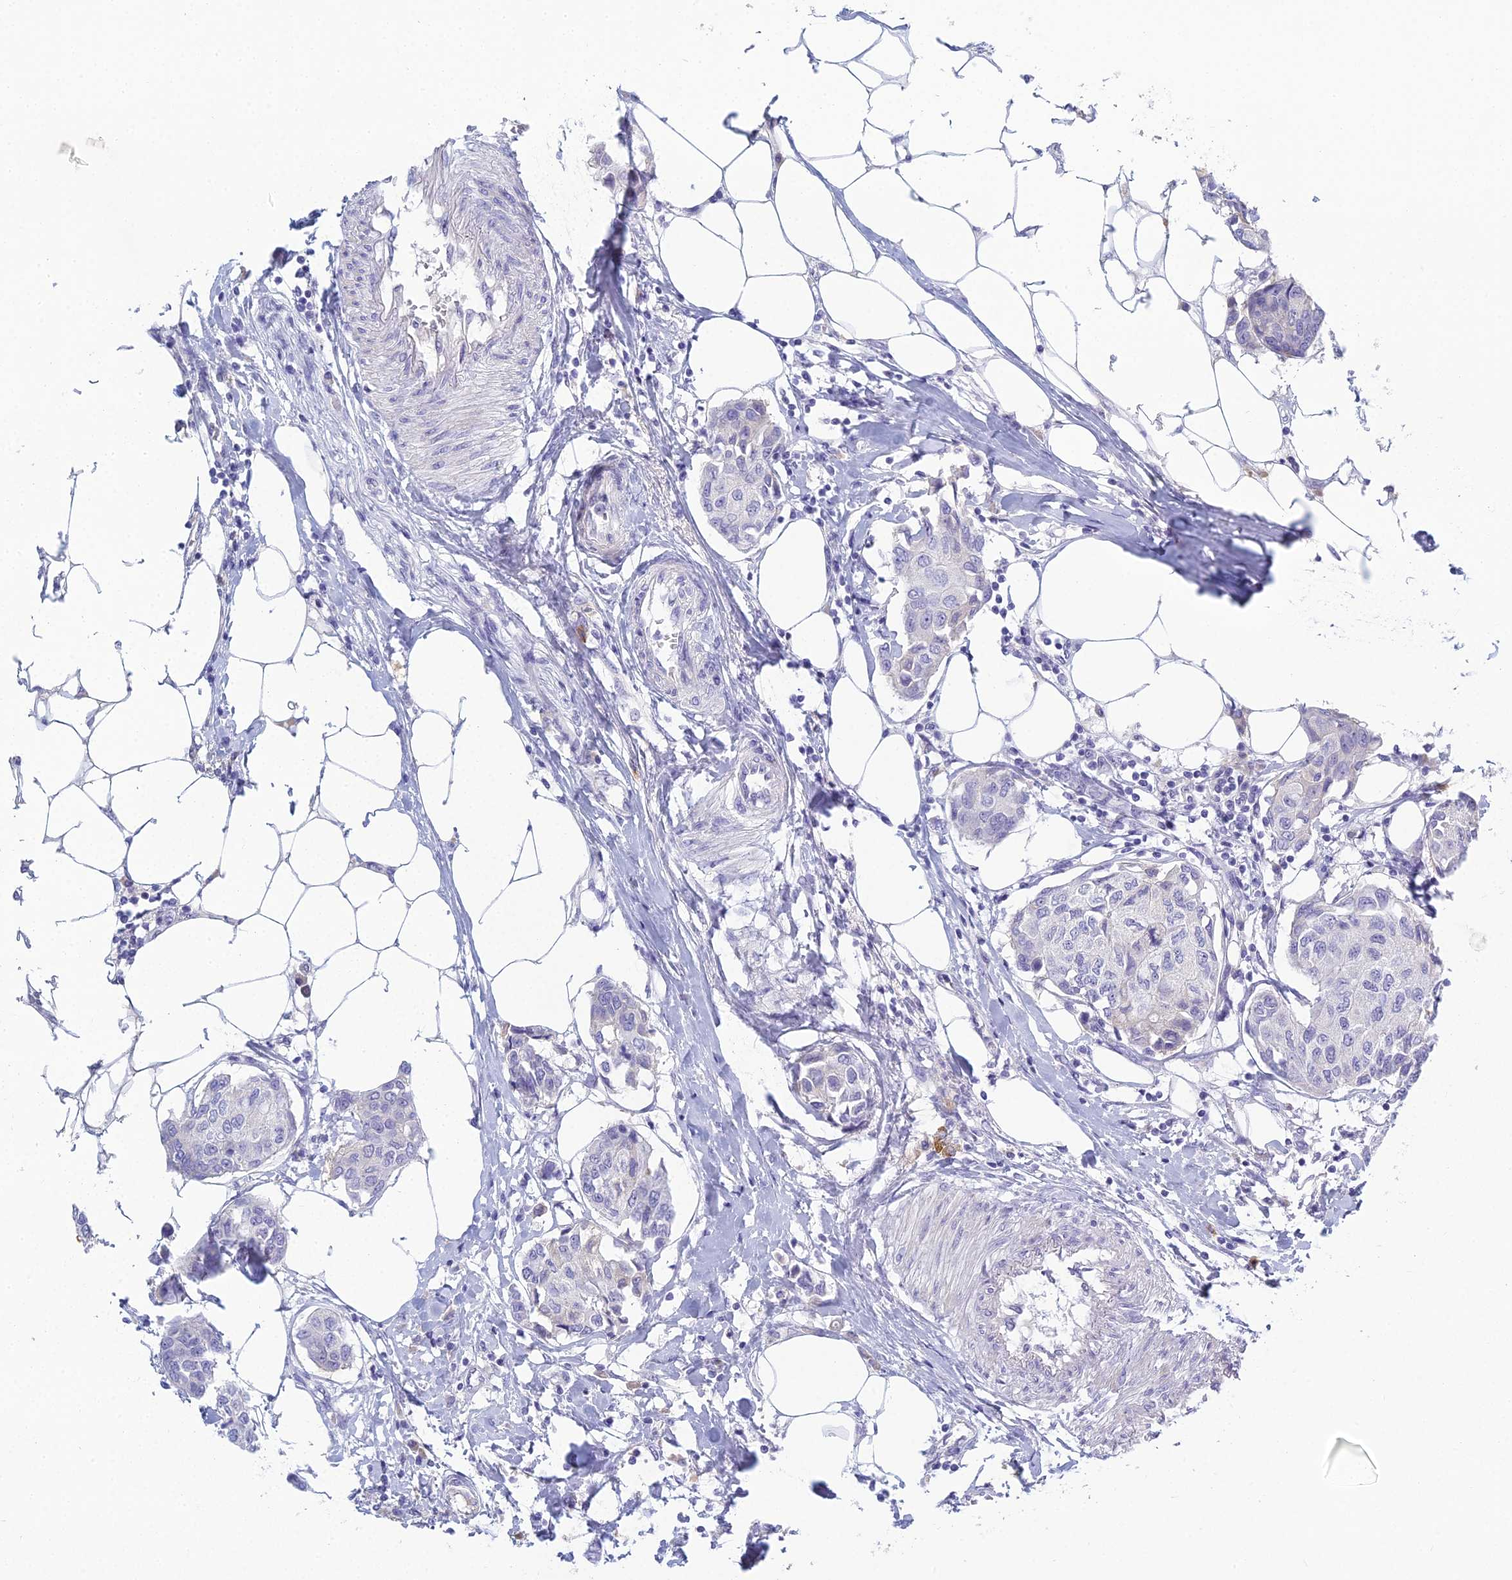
{"staining": {"intensity": "negative", "quantity": "none", "location": "none"}, "tissue": "breast cancer", "cell_type": "Tumor cells", "image_type": "cancer", "snomed": [{"axis": "morphology", "description": "Duct carcinoma"}, {"axis": "topography", "description": "Breast"}], "caption": "Immunohistochemical staining of human breast cancer demonstrates no significant expression in tumor cells. (Brightfield microscopy of DAB (3,3'-diaminobenzidine) IHC at high magnification).", "gene": "MUC13", "patient": {"sex": "female", "age": 80}}